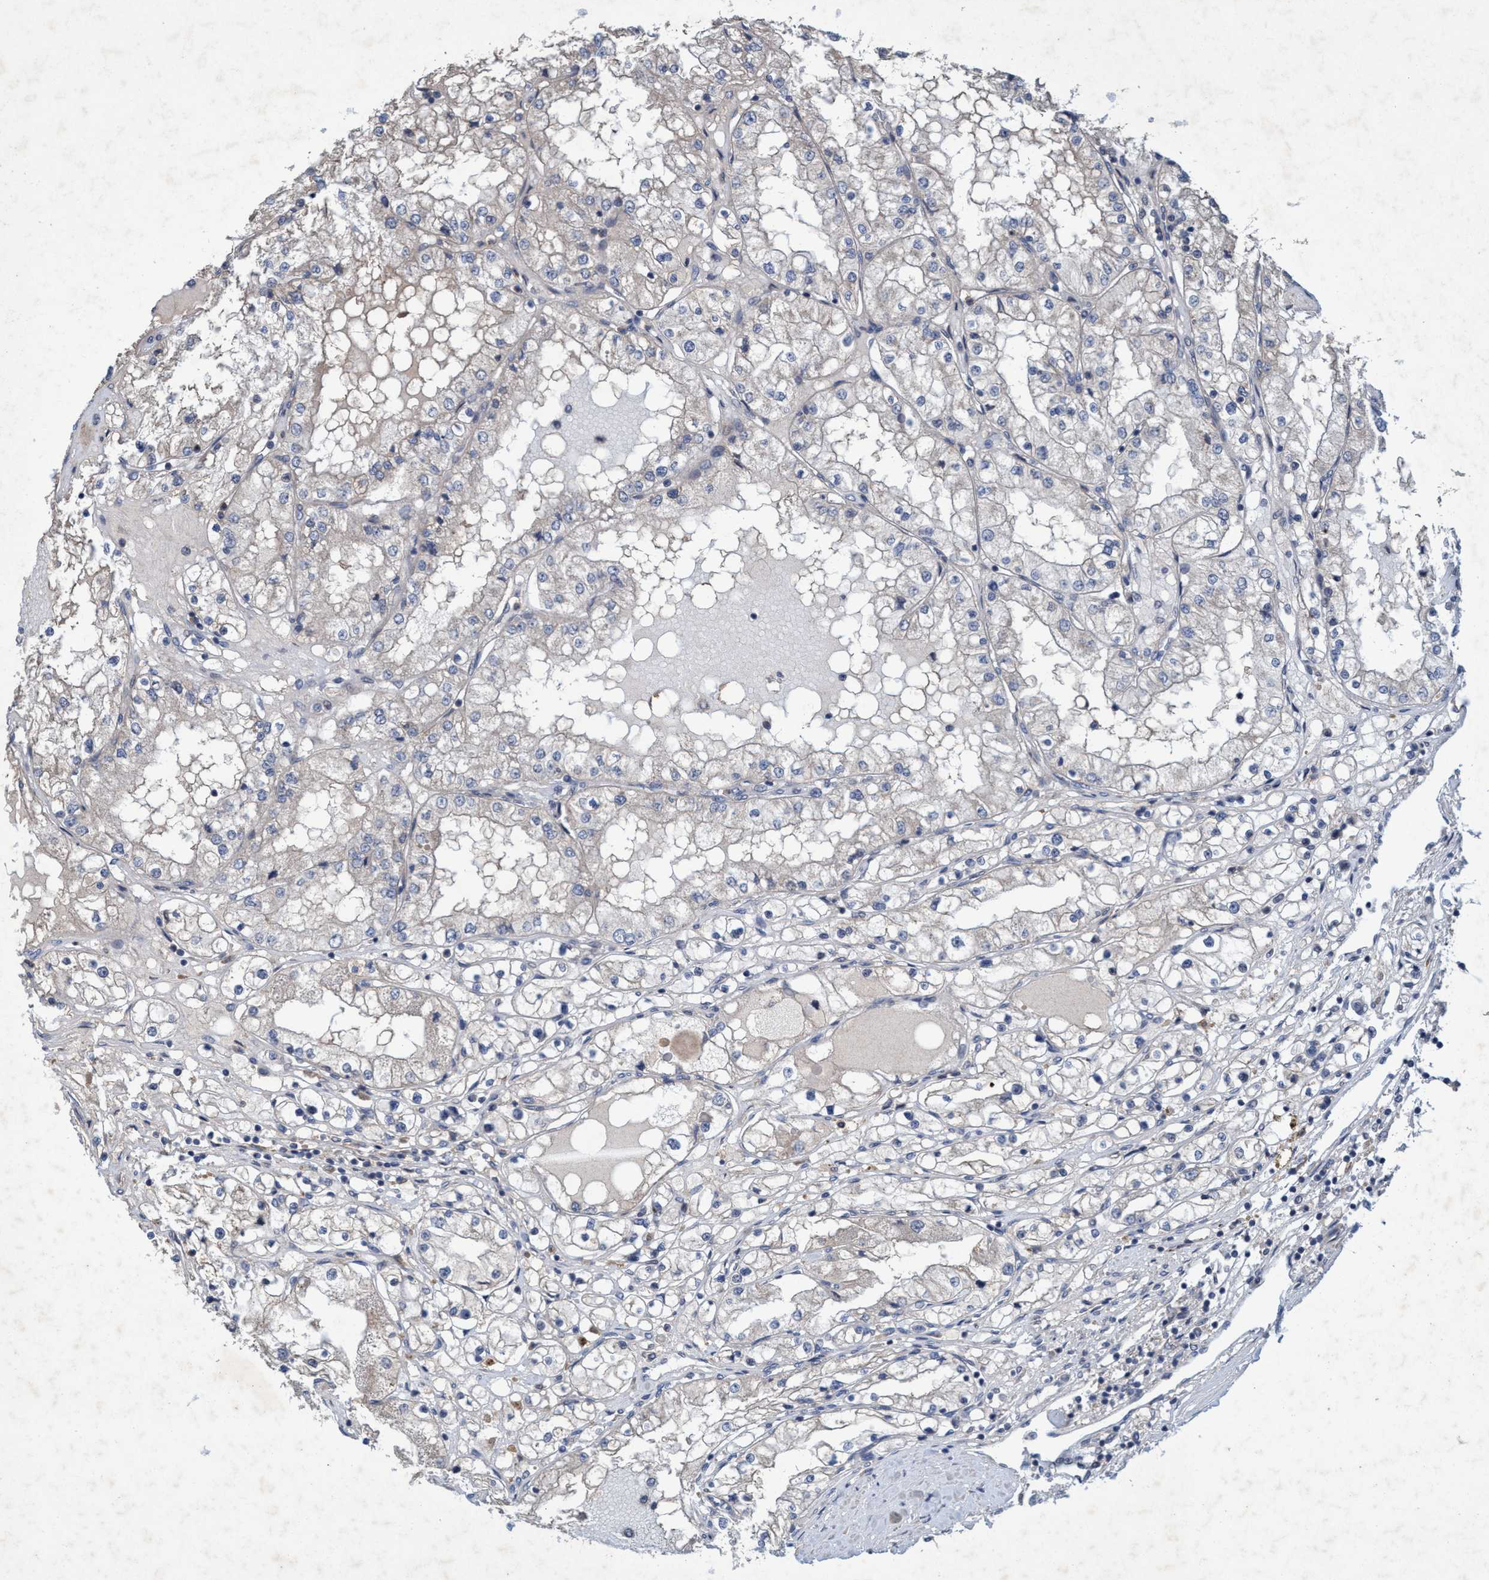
{"staining": {"intensity": "negative", "quantity": "none", "location": "none"}, "tissue": "renal cancer", "cell_type": "Tumor cells", "image_type": "cancer", "snomed": [{"axis": "morphology", "description": "Adenocarcinoma, NOS"}, {"axis": "topography", "description": "Kidney"}], "caption": "Immunohistochemical staining of human adenocarcinoma (renal) displays no significant staining in tumor cells.", "gene": "ZNF677", "patient": {"sex": "male", "age": 68}}